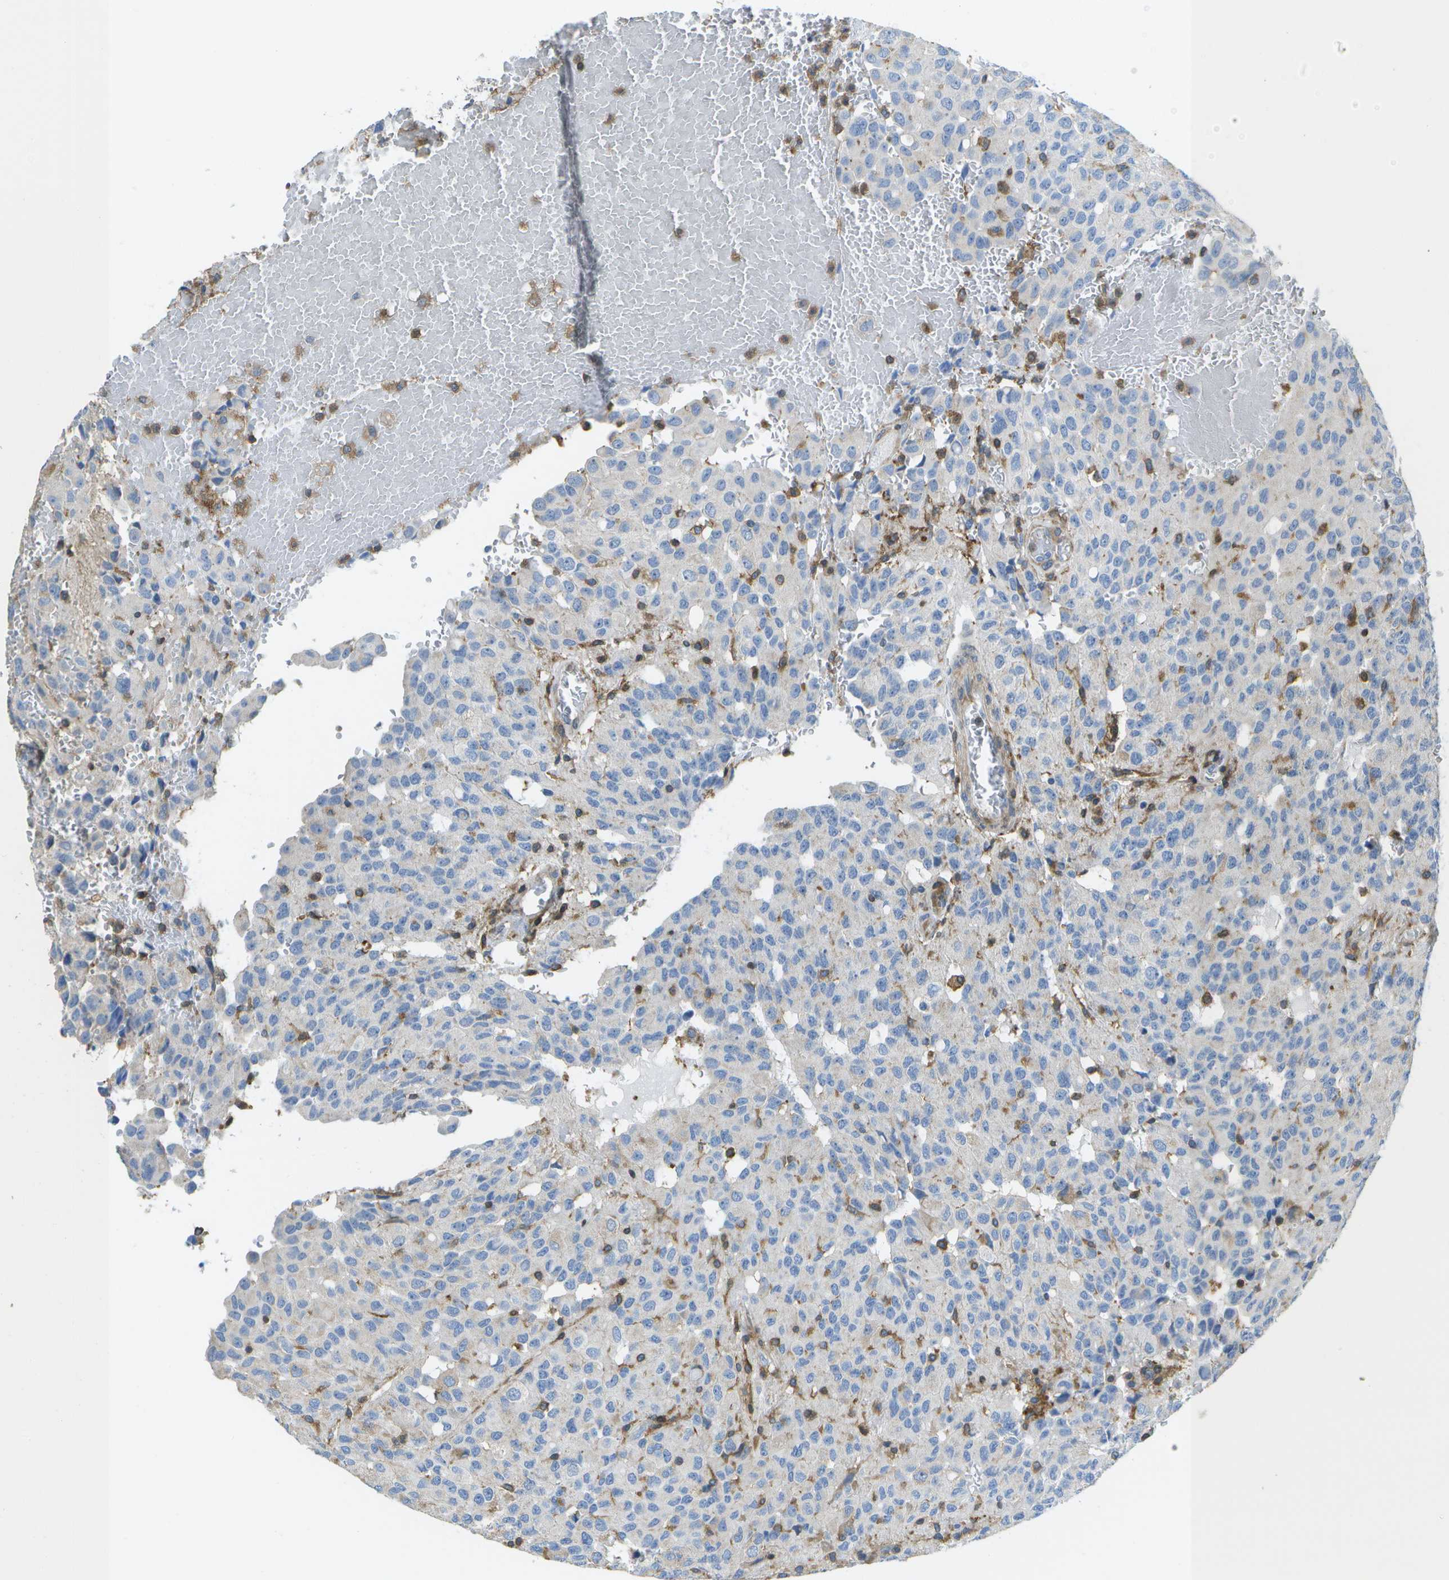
{"staining": {"intensity": "negative", "quantity": "none", "location": "none"}, "tissue": "glioma", "cell_type": "Tumor cells", "image_type": "cancer", "snomed": [{"axis": "morphology", "description": "Glioma, malignant, High grade"}, {"axis": "topography", "description": "Brain"}], "caption": "IHC of glioma reveals no staining in tumor cells.", "gene": "RCSD1", "patient": {"sex": "male", "age": 32}}